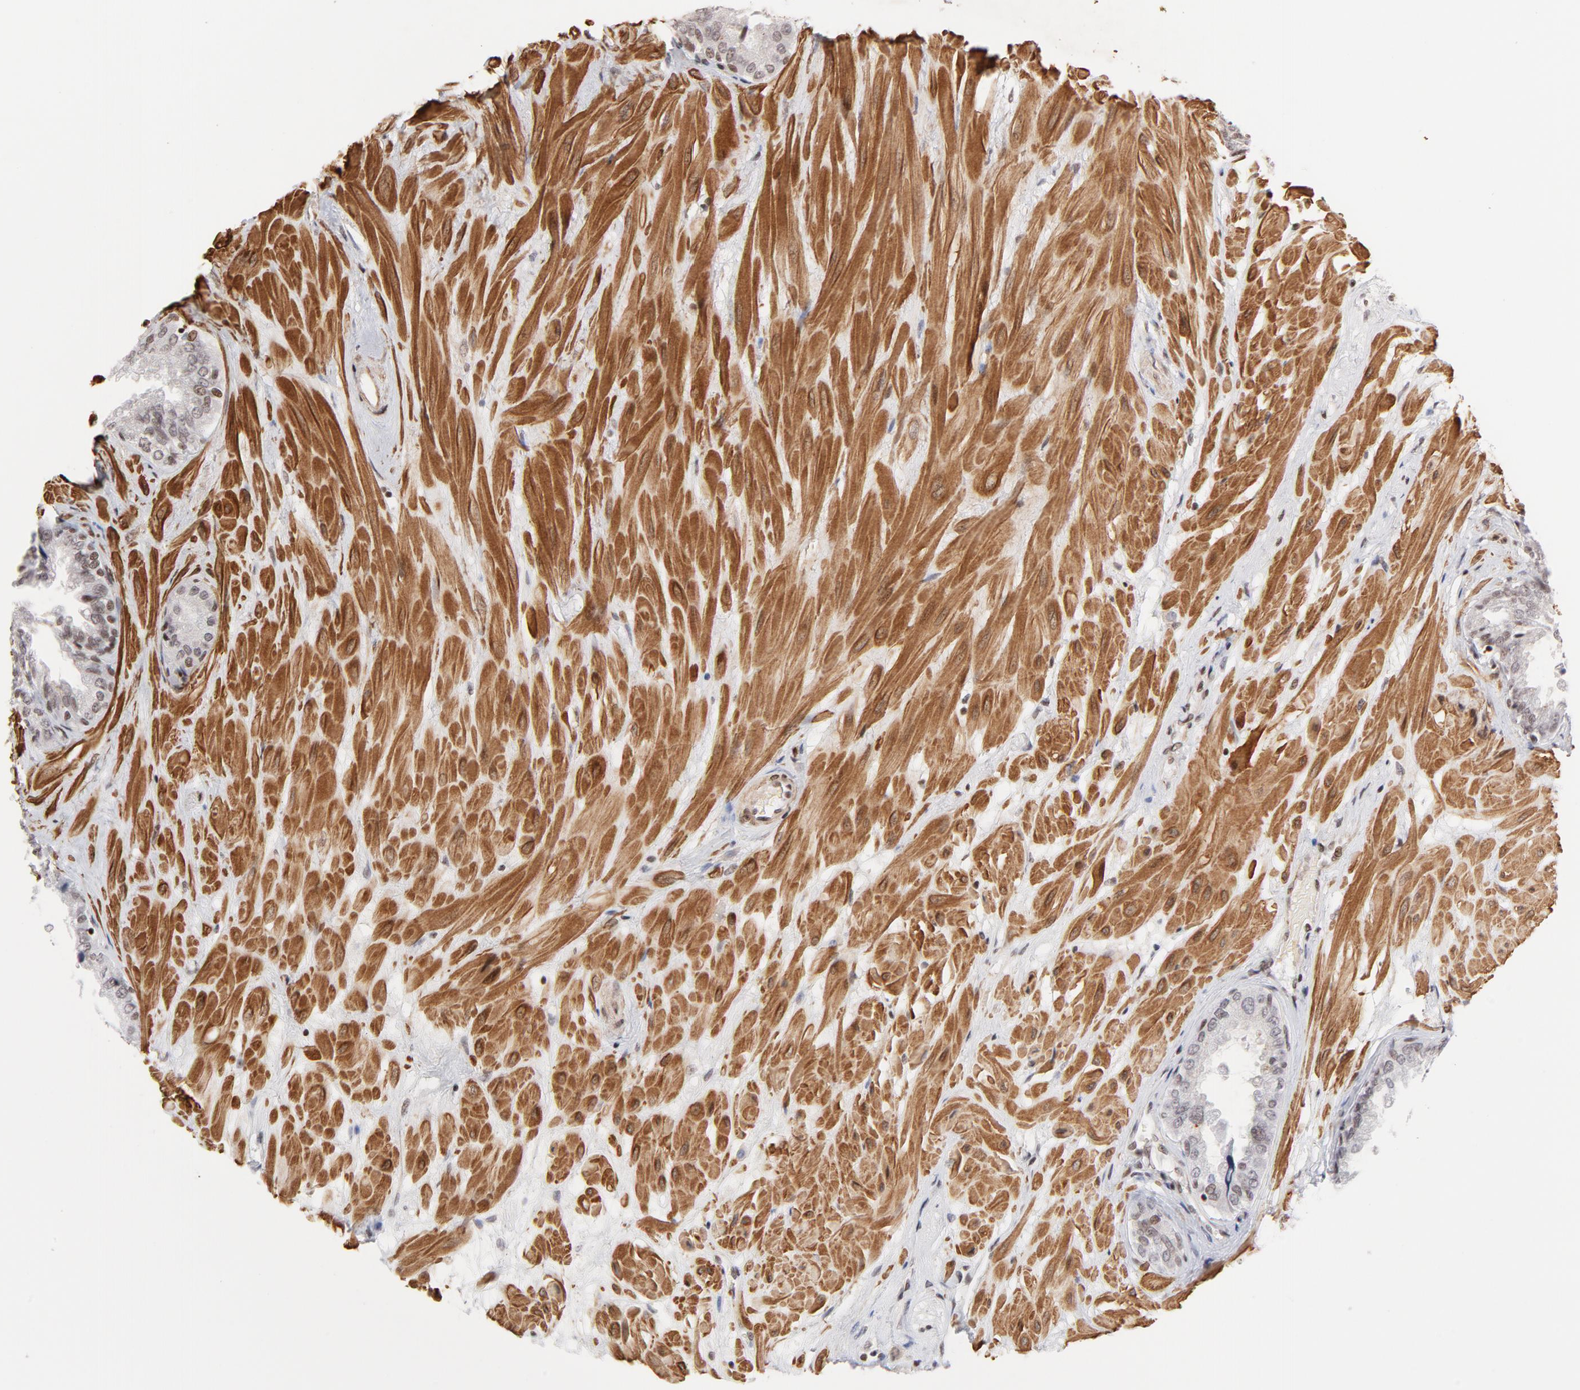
{"staining": {"intensity": "moderate", "quantity": "25%-75%", "location": "nuclear"}, "tissue": "seminal vesicle", "cell_type": "Glandular cells", "image_type": "normal", "snomed": [{"axis": "morphology", "description": "Normal tissue, NOS"}, {"axis": "topography", "description": "Seminal veicle"}], "caption": "Immunohistochemical staining of benign seminal vesicle displays 25%-75% levels of moderate nuclear protein expression in about 25%-75% of glandular cells. (IHC, brightfield microscopy, high magnification).", "gene": "CTCF", "patient": {"sex": "male", "age": 46}}